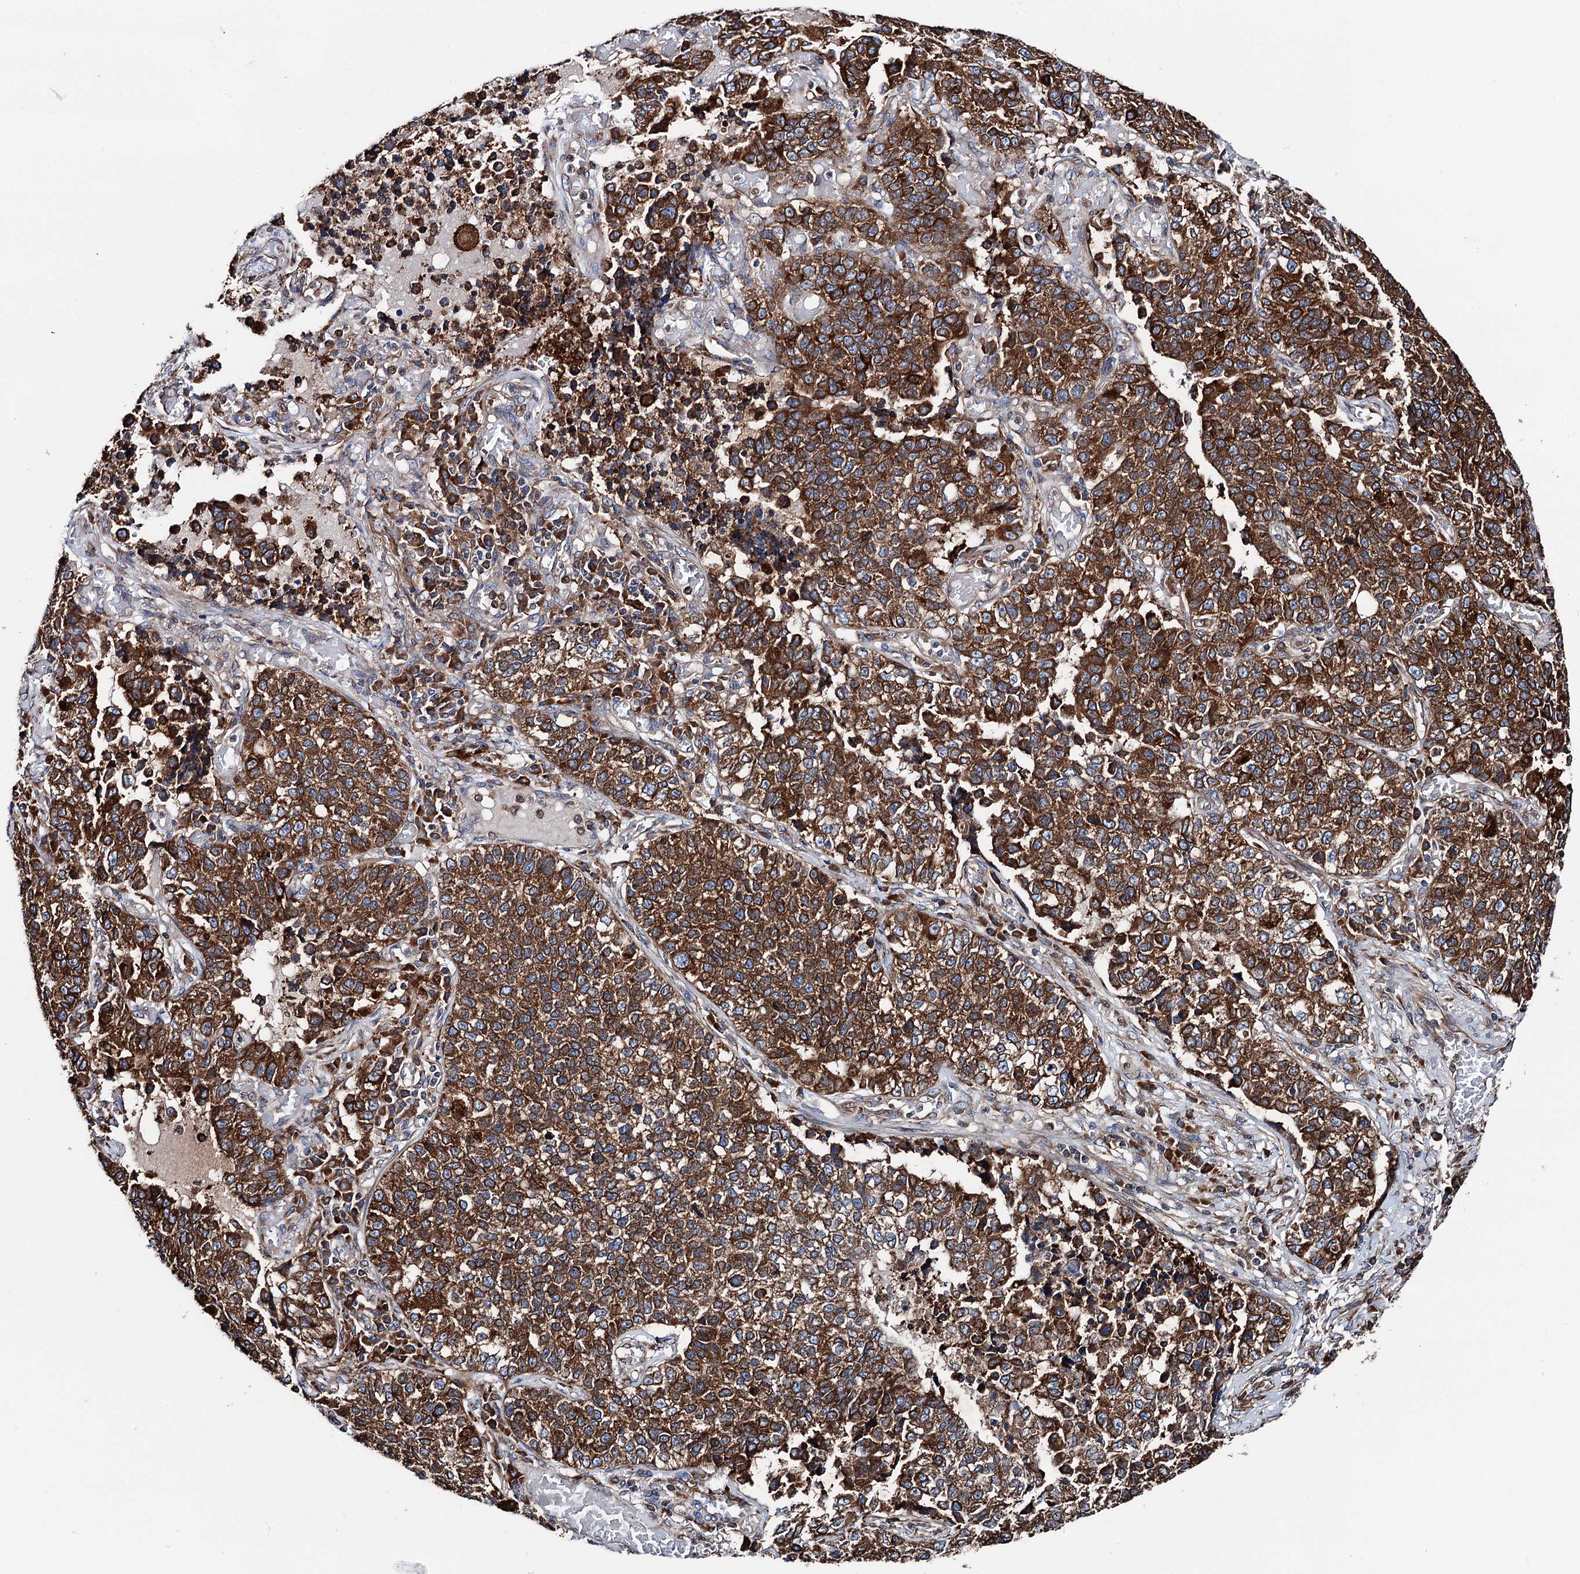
{"staining": {"intensity": "strong", "quantity": ">75%", "location": "cytoplasmic/membranous"}, "tissue": "lung cancer", "cell_type": "Tumor cells", "image_type": "cancer", "snomed": [{"axis": "morphology", "description": "Adenocarcinoma, NOS"}, {"axis": "topography", "description": "Lung"}], "caption": "Human lung adenocarcinoma stained with a brown dye reveals strong cytoplasmic/membranous positive positivity in approximately >75% of tumor cells.", "gene": "ERP29", "patient": {"sex": "male", "age": 49}}